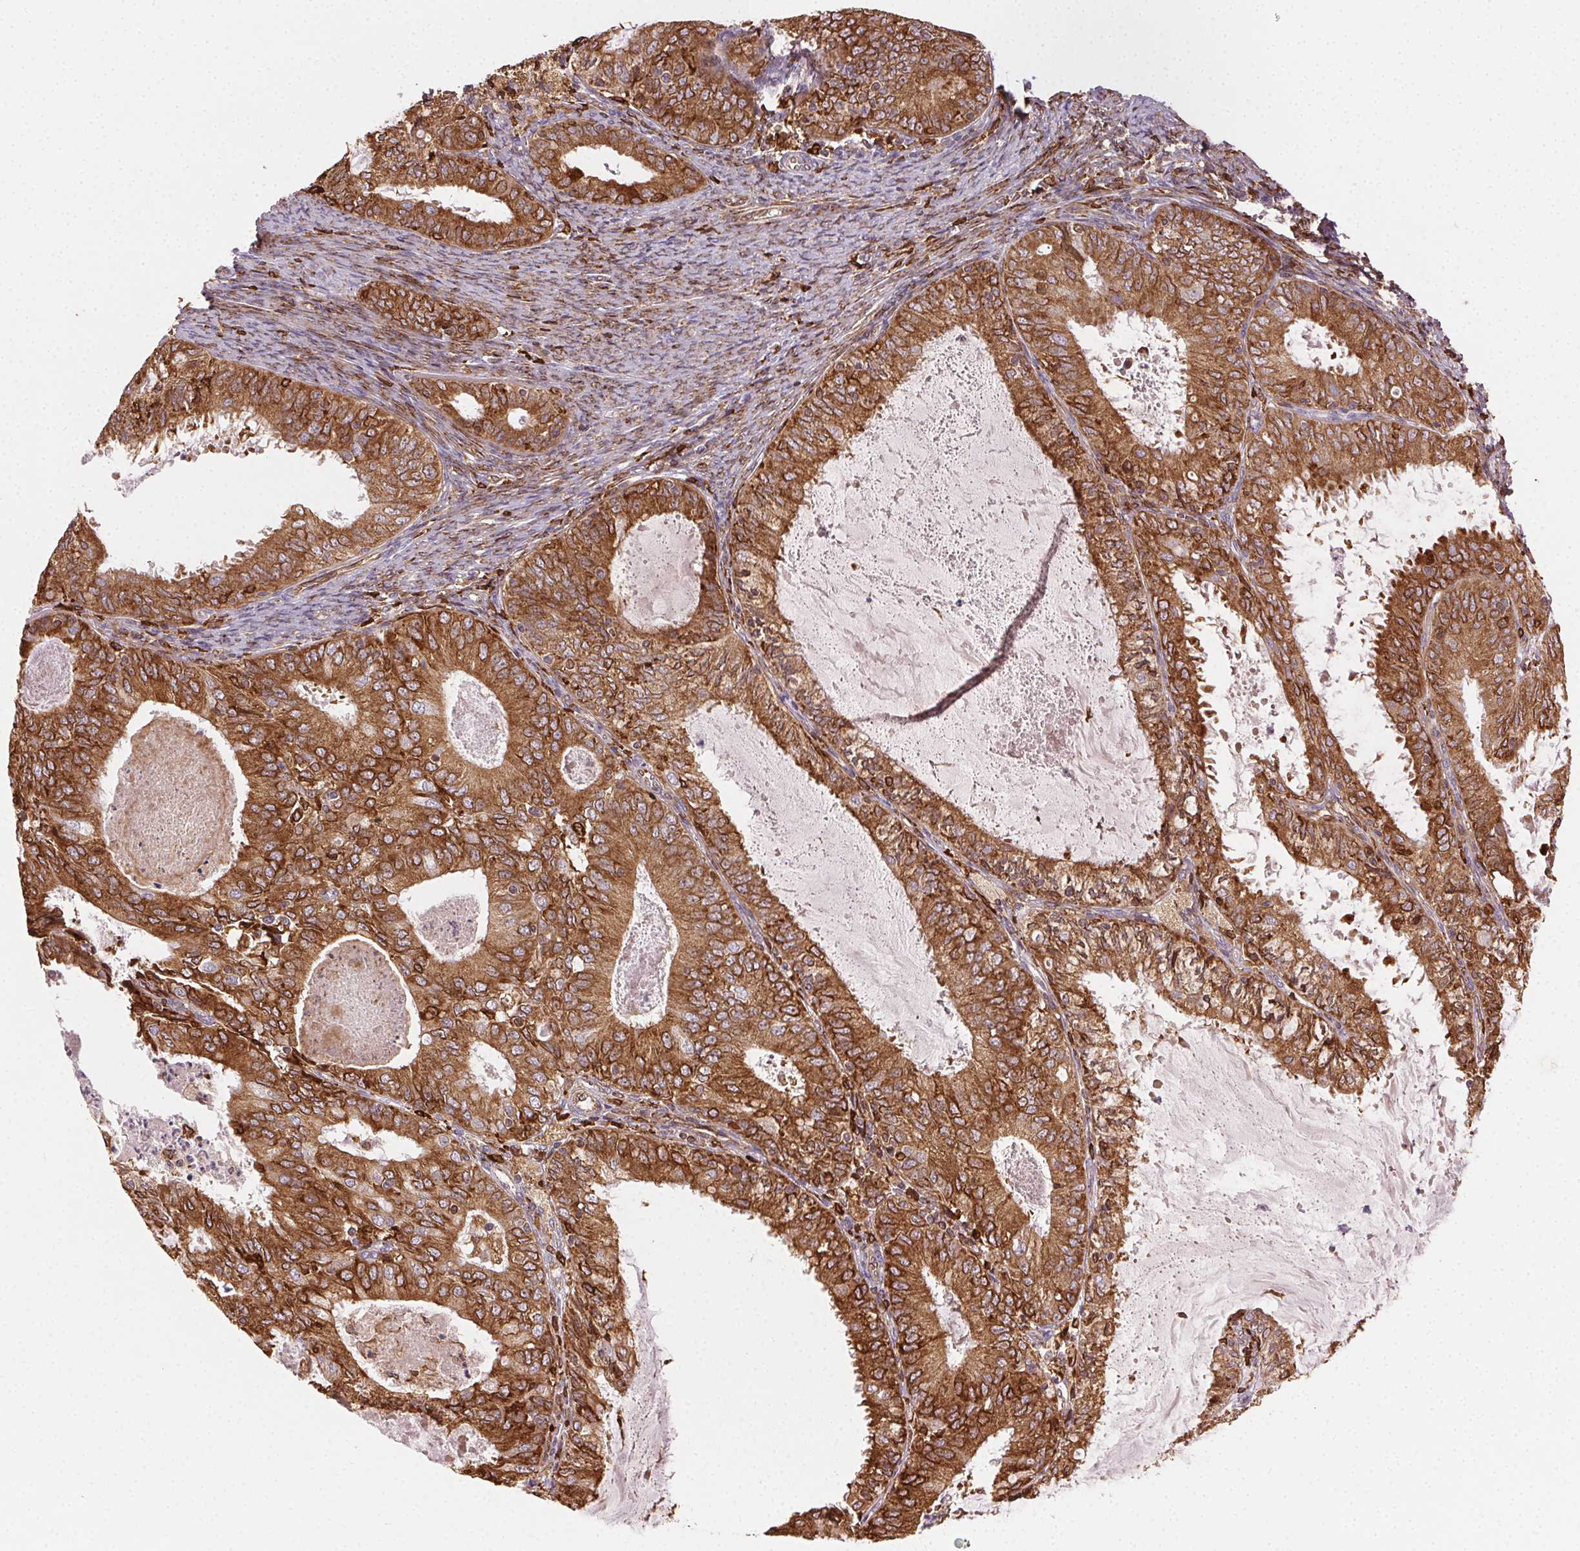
{"staining": {"intensity": "strong", "quantity": ">75%", "location": "cytoplasmic/membranous"}, "tissue": "endometrial cancer", "cell_type": "Tumor cells", "image_type": "cancer", "snomed": [{"axis": "morphology", "description": "Adenocarcinoma, NOS"}, {"axis": "topography", "description": "Endometrium"}], "caption": "Immunohistochemical staining of human adenocarcinoma (endometrial) reveals high levels of strong cytoplasmic/membranous protein expression in approximately >75% of tumor cells.", "gene": "RNASET2", "patient": {"sex": "female", "age": 57}}